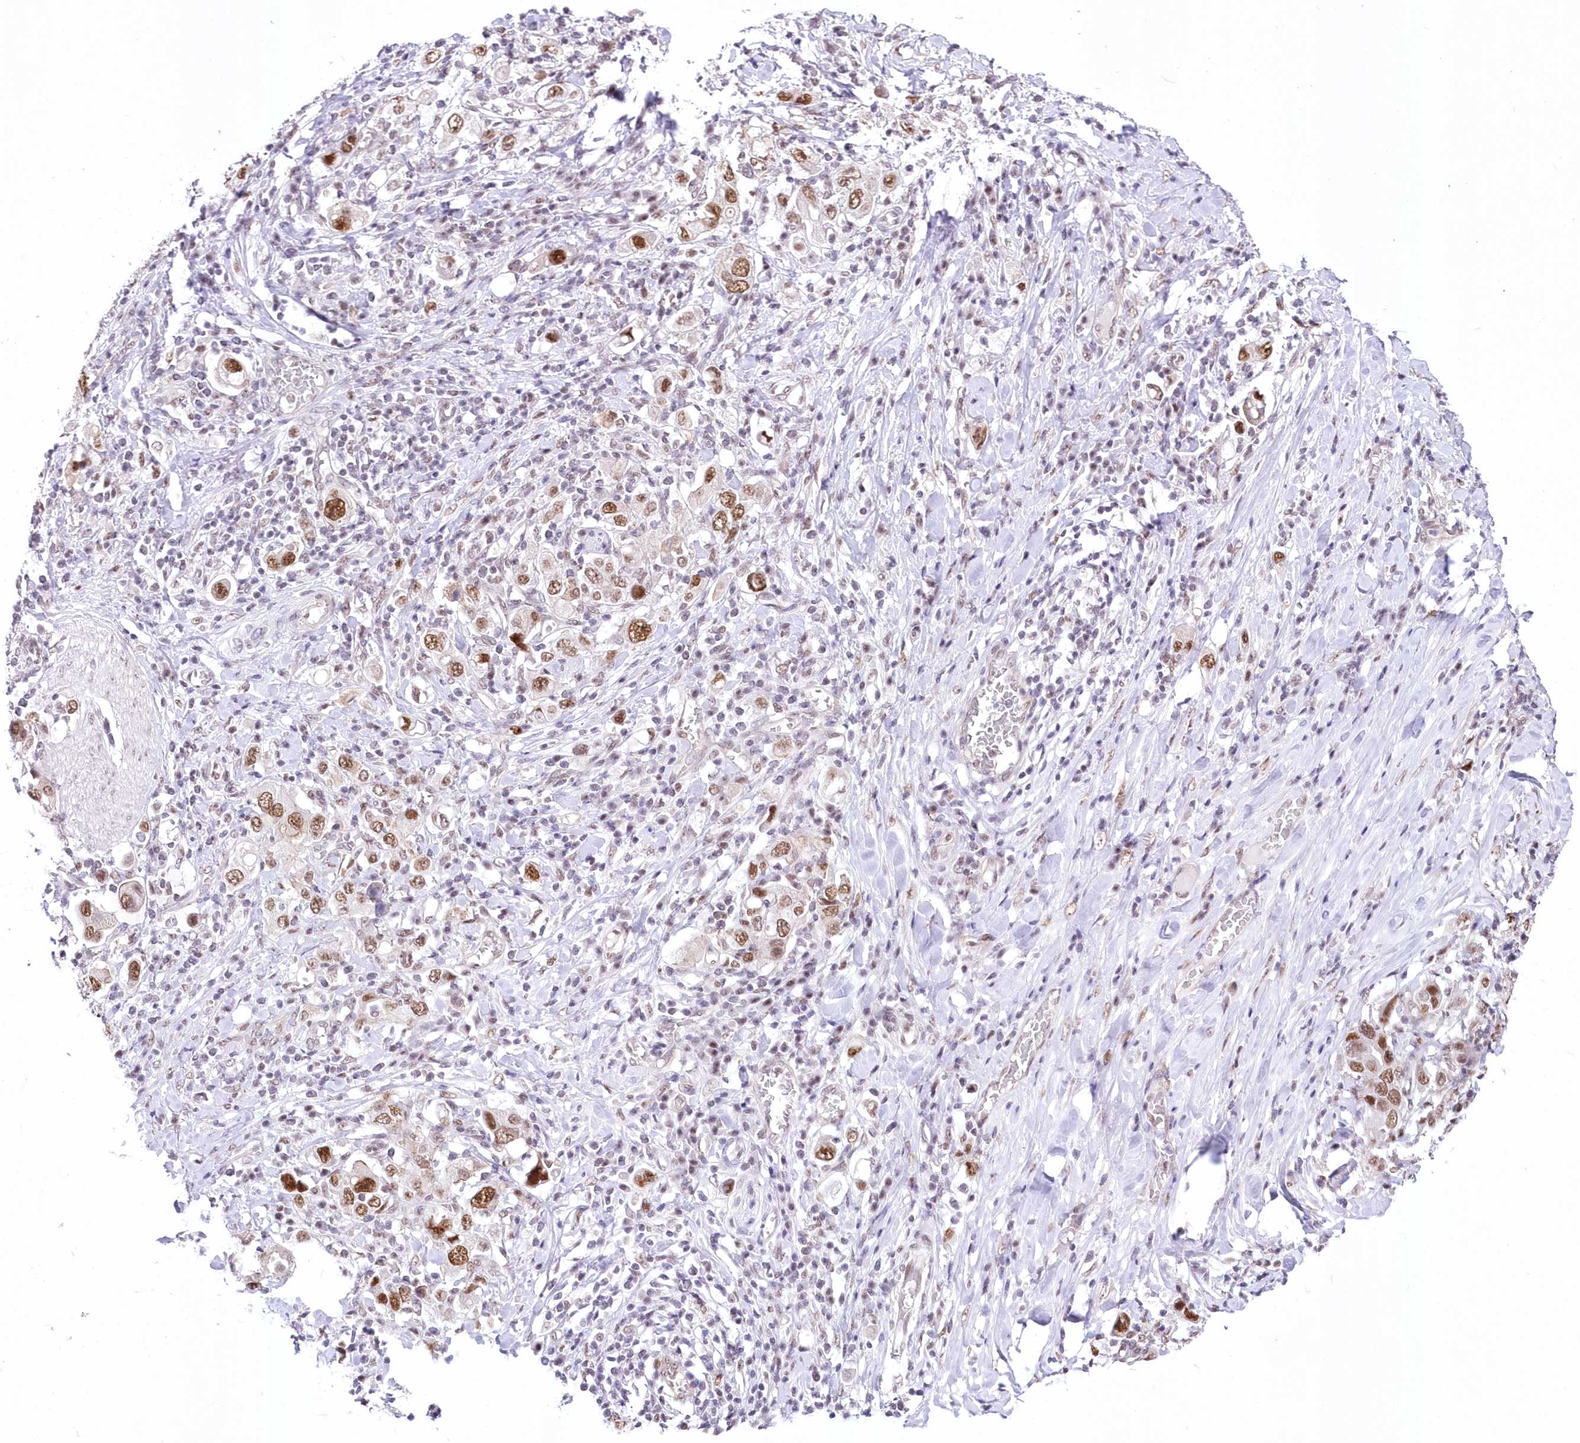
{"staining": {"intensity": "moderate", "quantity": ">75%", "location": "nuclear"}, "tissue": "stomach cancer", "cell_type": "Tumor cells", "image_type": "cancer", "snomed": [{"axis": "morphology", "description": "Adenocarcinoma, NOS"}, {"axis": "topography", "description": "Stomach, upper"}], "caption": "The histopathology image reveals immunohistochemical staining of adenocarcinoma (stomach). There is moderate nuclear staining is appreciated in approximately >75% of tumor cells.", "gene": "NSUN2", "patient": {"sex": "male", "age": 62}}